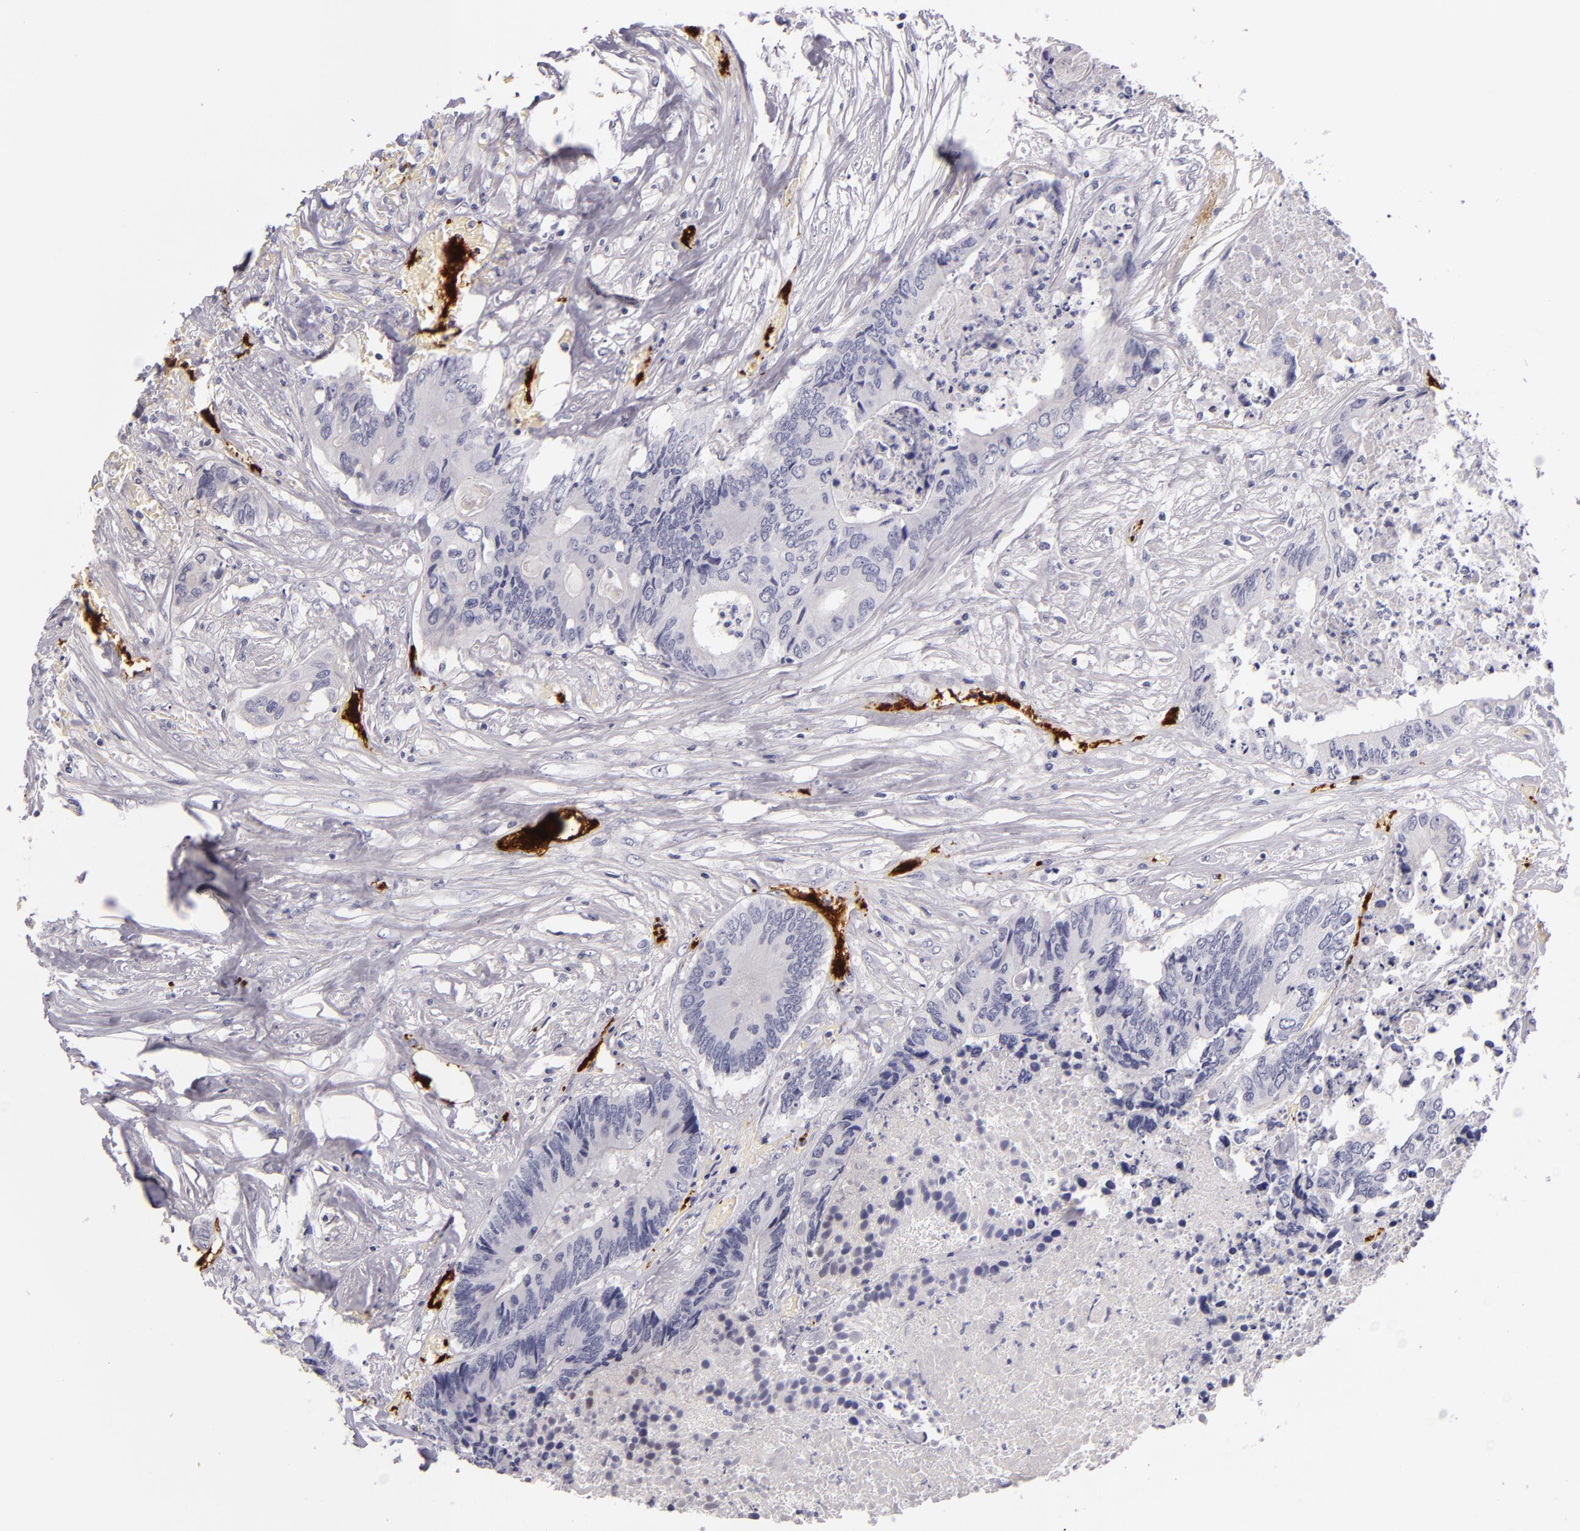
{"staining": {"intensity": "negative", "quantity": "none", "location": "none"}, "tissue": "colorectal cancer", "cell_type": "Tumor cells", "image_type": "cancer", "snomed": [{"axis": "morphology", "description": "Adenocarcinoma, NOS"}, {"axis": "topography", "description": "Rectum"}], "caption": "High magnification brightfield microscopy of colorectal cancer (adenocarcinoma) stained with DAB (brown) and counterstained with hematoxylin (blue): tumor cells show no significant positivity. (Immunohistochemistry, brightfield microscopy, high magnification).", "gene": "GP1BA", "patient": {"sex": "male", "age": 55}}